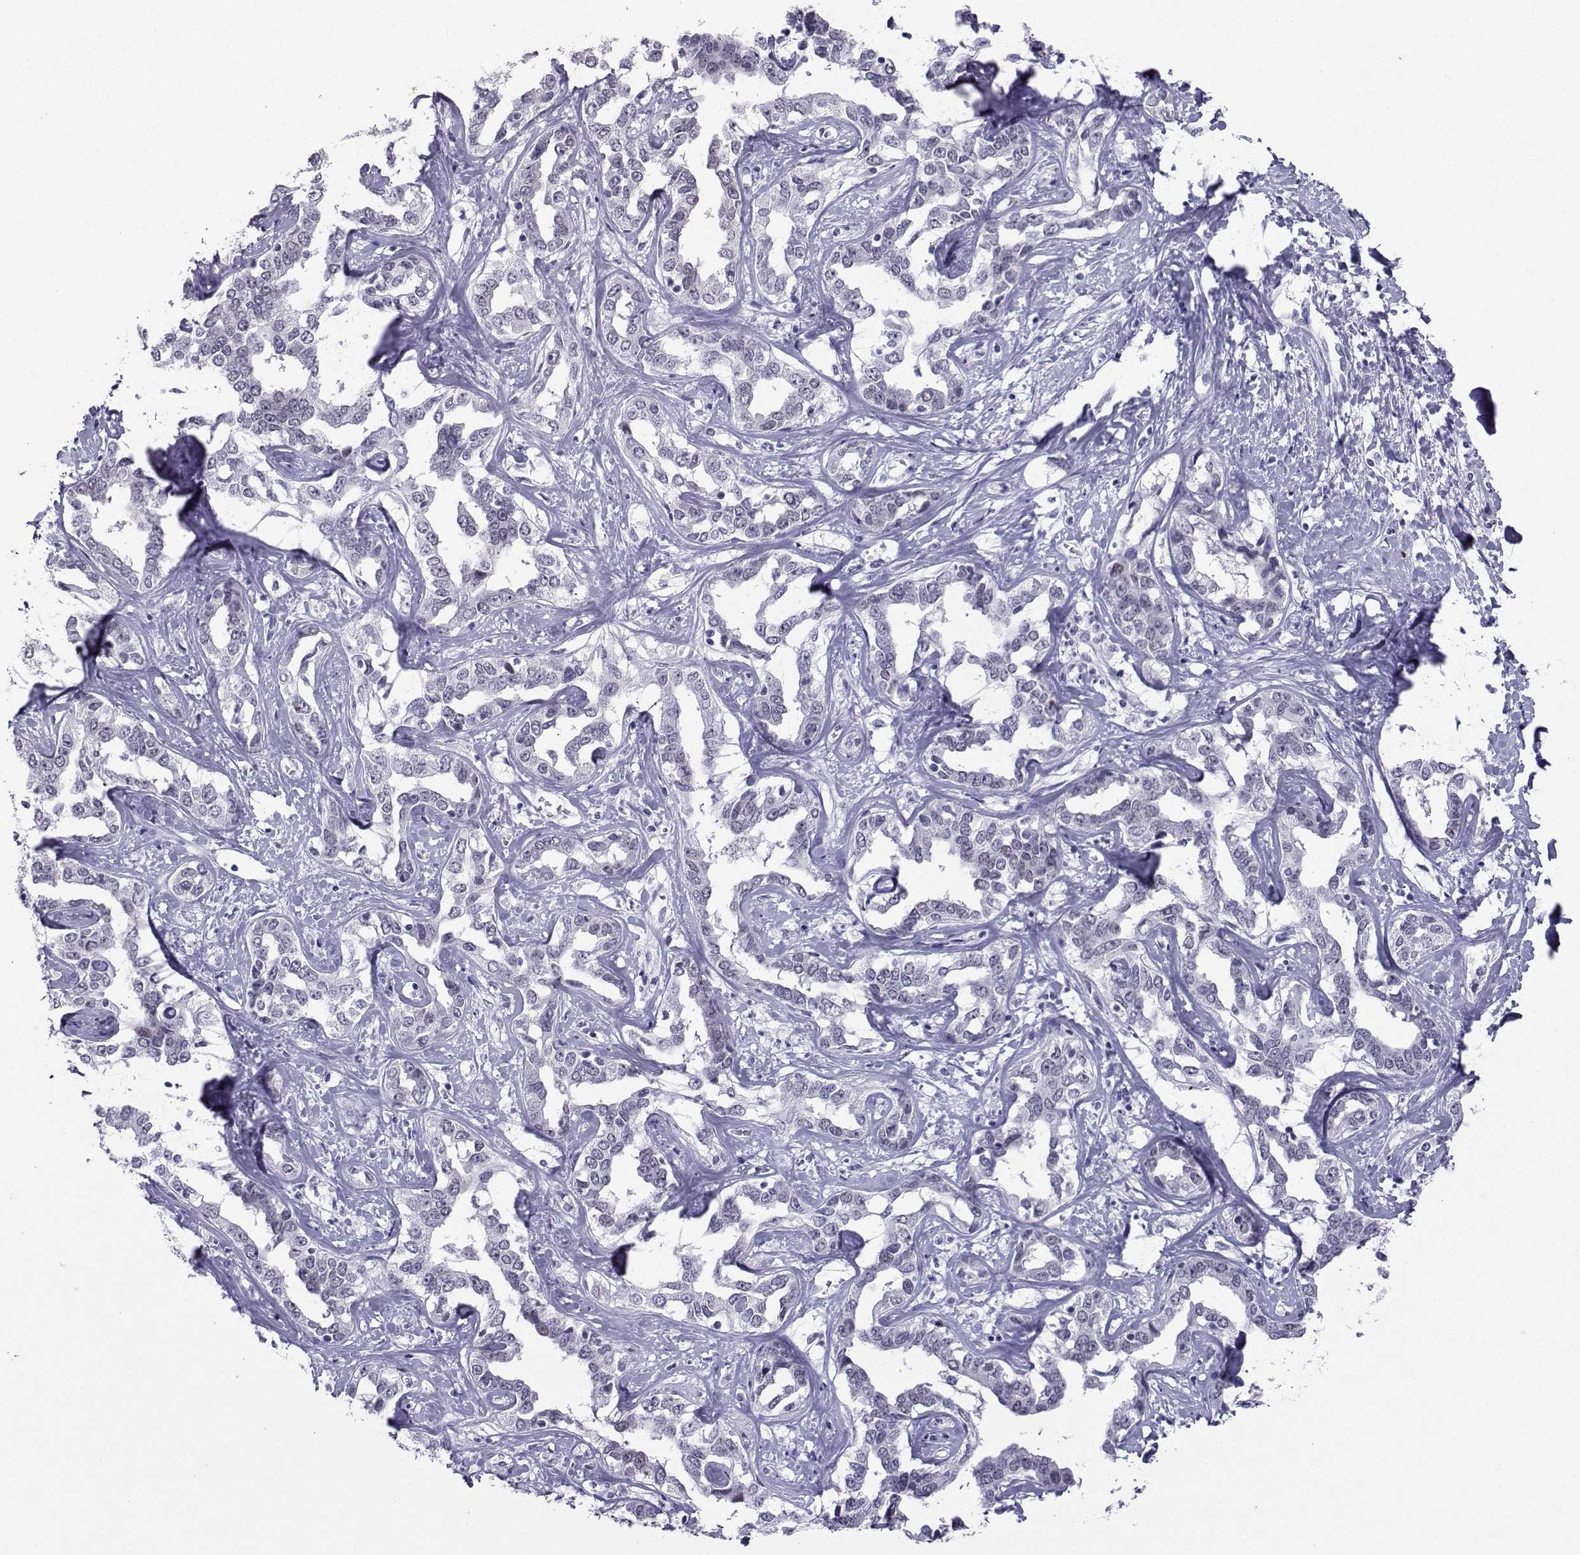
{"staining": {"intensity": "negative", "quantity": "none", "location": "none"}, "tissue": "liver cancer", "cell_type": "Tumor cells", "image_type": "cancer", "snomed": [{"axis": "morphology", "description": "Cholangiocarcinoma"}, {"axis": "topography", "description": "Liver"}], "caption": "Micrograph shows no protein staining in tumor cells of cholangiocarcinoma (liver) tissue. The staining is performed using DAB (3,3'-diaminobenzidine) brown chromogen with nuclei counter-stained in using hematoxylin.", "gene": "LORICRIN", "patient": {"sex": "male", "age": 59}}